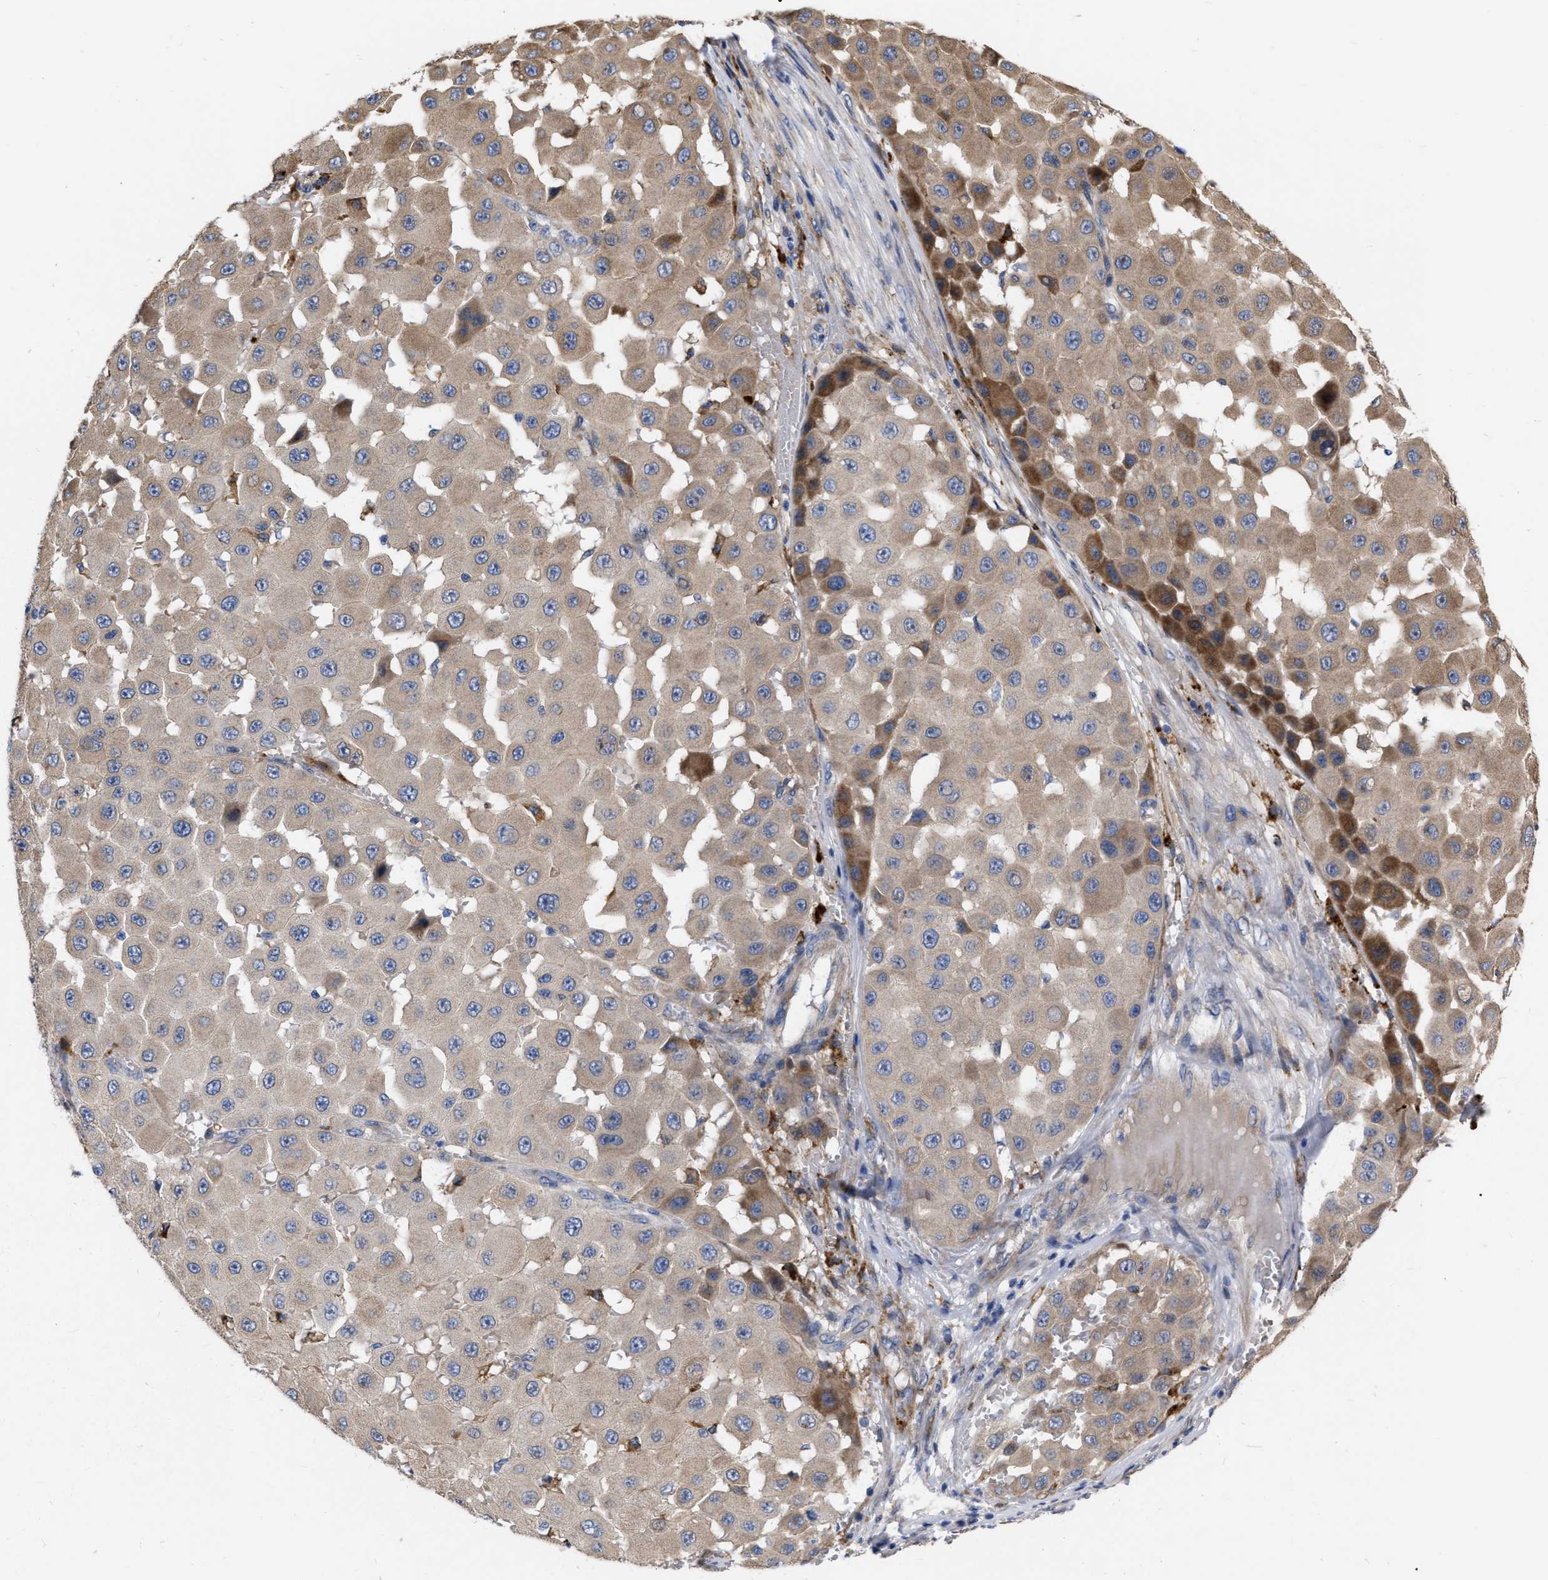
{"staining": {"intensity": "moderate", "quantity": "<25%", "location": "cytoplasmic/membranous"}, "tissue": "melanoma", "cell_type": "Tumor cells", "image_type": "cancer", "snomed": [{"axis": "morphology", "description": "Malignant melanoma, NOS"}, {"axis": "topography", "description": "Skin"}], "caption": "A brown stain labels moderate cytoplasmic/membranous positivity of a protein in malignant melanoma tumor cells.", "gene": "MLST8", "patient": {"sex": "female", "age": 81}}